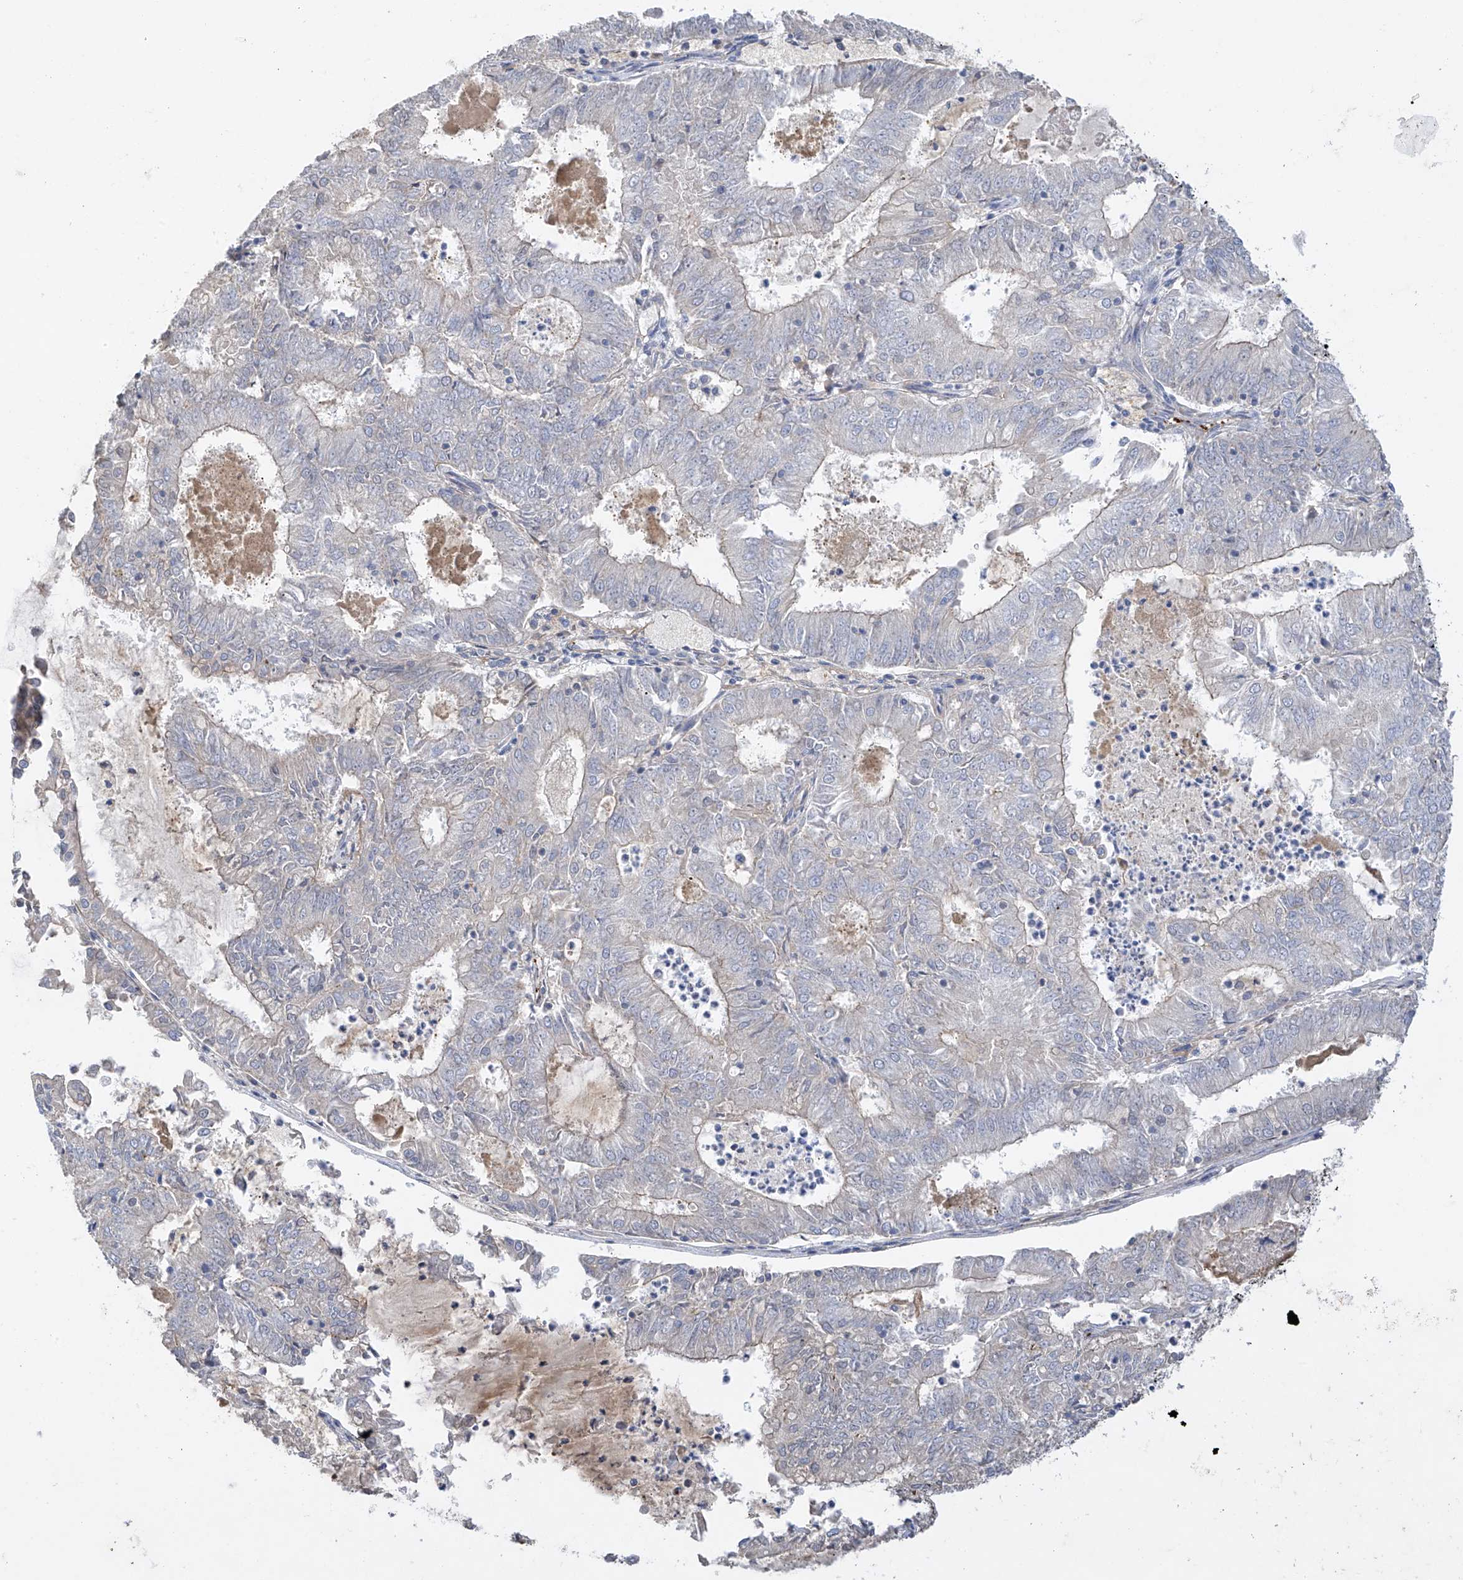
{"staining": {"intensity": "negative", "quantity": "none", "location": "none"}, "tissue": "endometrial cancer", "cell_type": "Tumor cells", "image_type": "cancer", "snomed": [{"axis": "morphology", "description": "Adenocarcinoma, NOS"}, {"axis": "topography", "description": "Endometrium"}], "caption": "This is an immunohistochemistry histopathology image of human endometrial cancer (adenocarcinoma). There is no staining in tumor cells.", "gene": "PRSS12", "patient": {"sex": "female", "age": 57}}